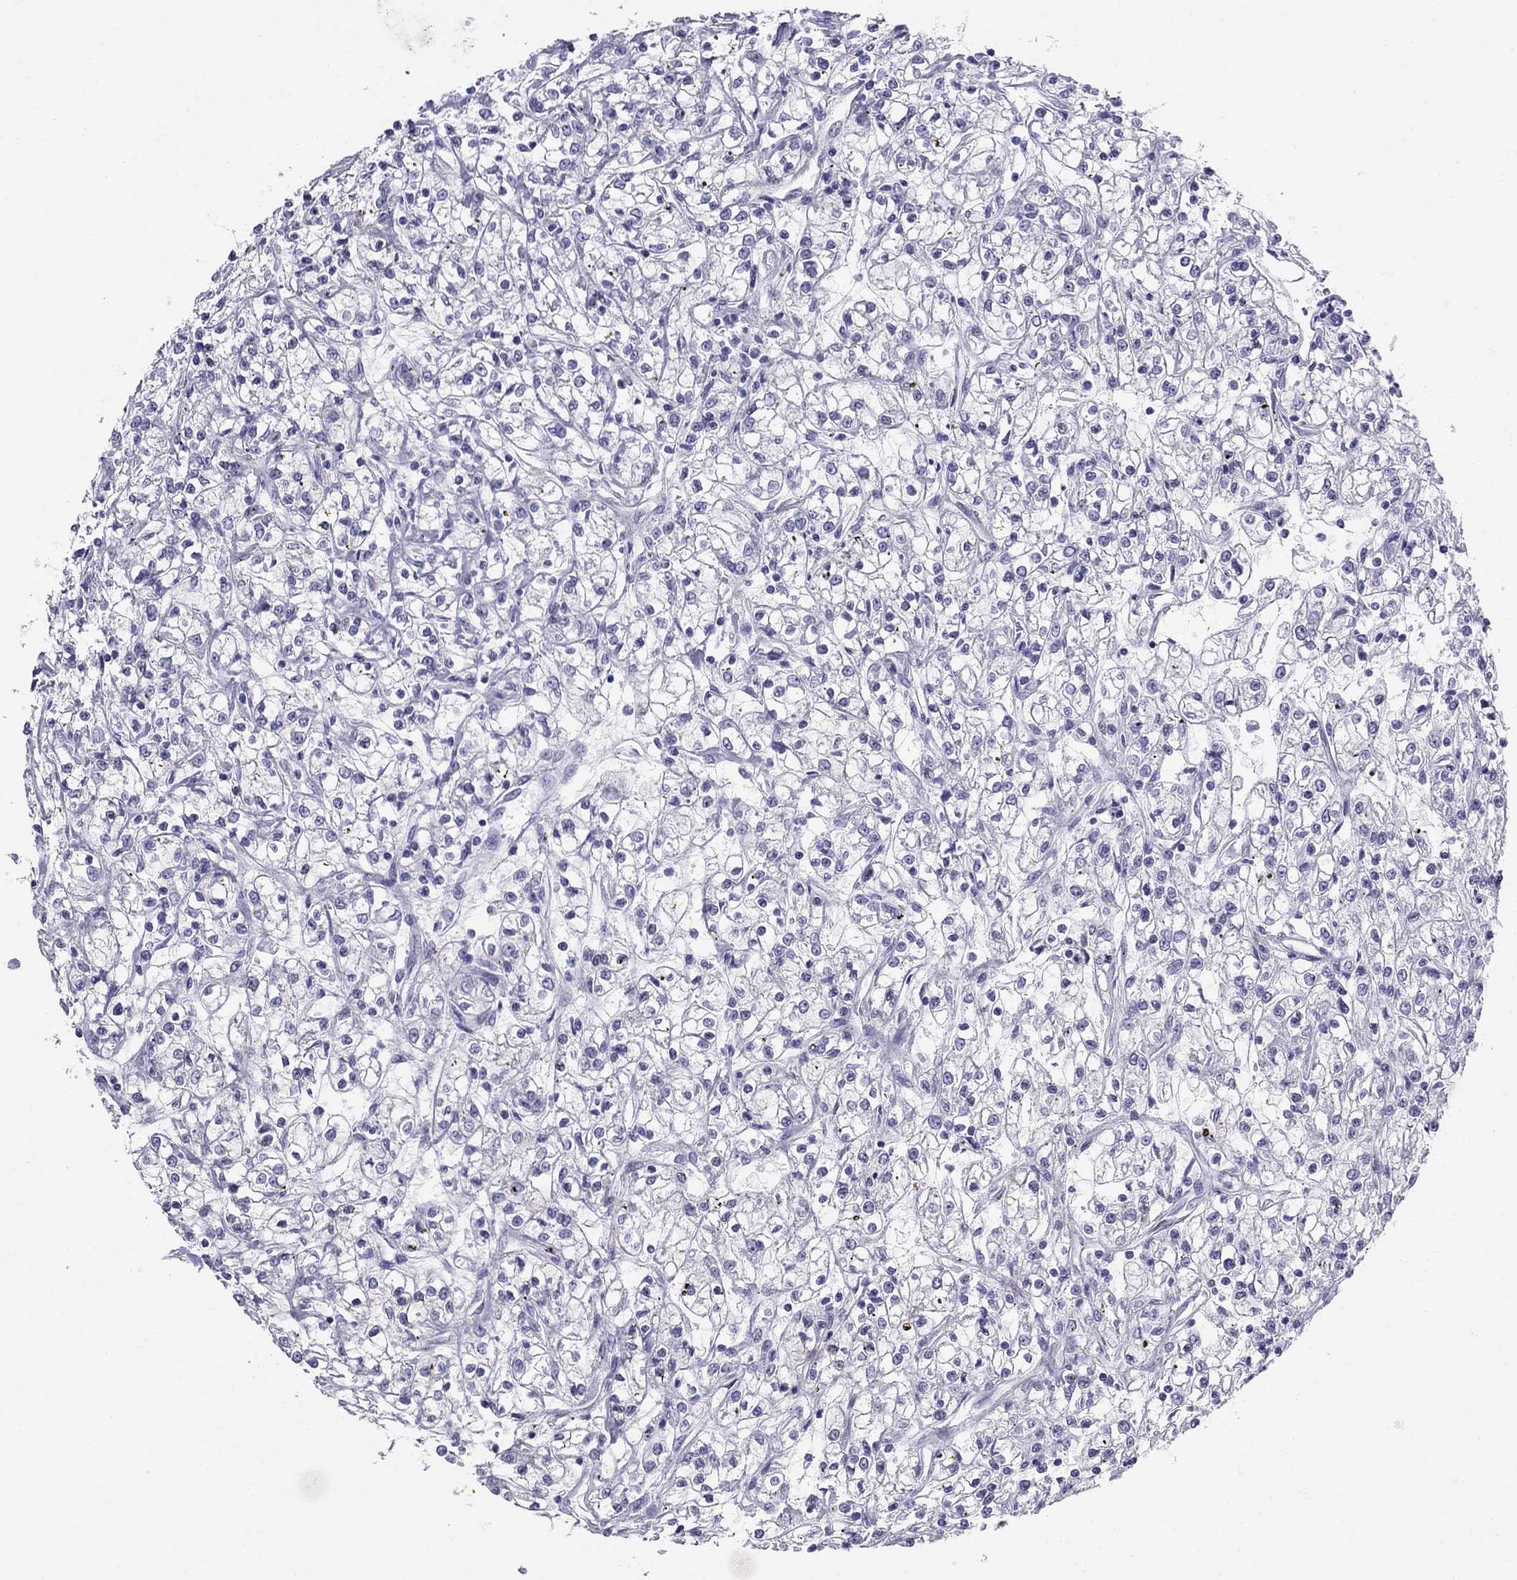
{"staining": {"intensity": "negative", "quantity": "none", "location": "none"}, "tissue": "renal cancer", "cell_type": "Tumor cells", "image_type": "cancer", "snomed": [{"axis": "morphology", "description": "Adenocarcinoma, NOS"}, {"axis": "topography", "description": "Kidney"}], "caption": "Human renal cancer (adenocarcinoma) stained for a protein using immunohistochemistry (IHC) demonstrates no staining in tumor cells.", "gene": "DNAAF6", "patient": {"sex": "female", "age": 59}}